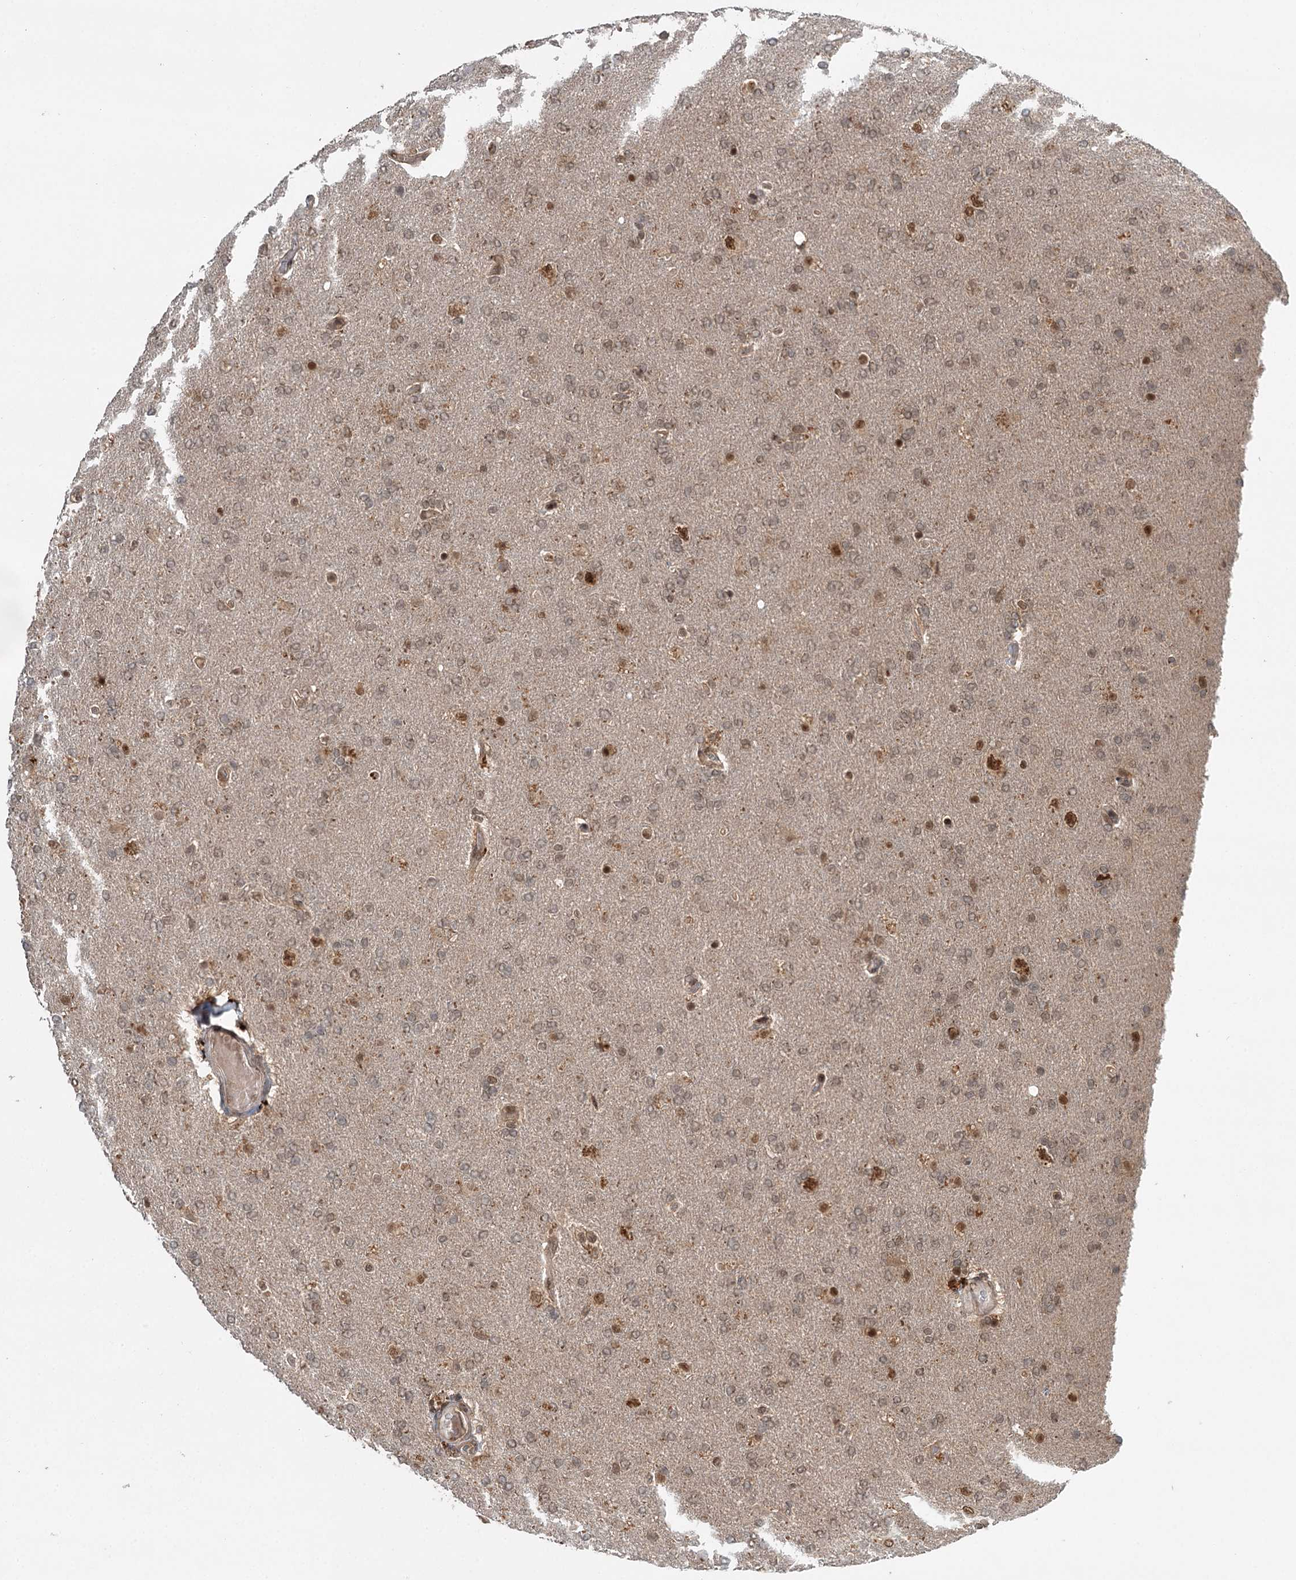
{"staining": {"intensity": "weak", "quantity": ">75%", "location": "nuclear"}, "tissue": "glioma", "cell_type": "Tumor cells", "image_type": "cancer", "snomed": [{"axis": "morphology", "description": "Glioma, malignant, High grade"}, {"axis": "topography", "description": "Brain"}], "caption": "The image displays immunohistochemical staining of glioma. There is weak nuclear positivity is identified in about >75% of tumor cells.", "gene": "N6AMT1", "patient": {"sex": "male", "age": 72}}